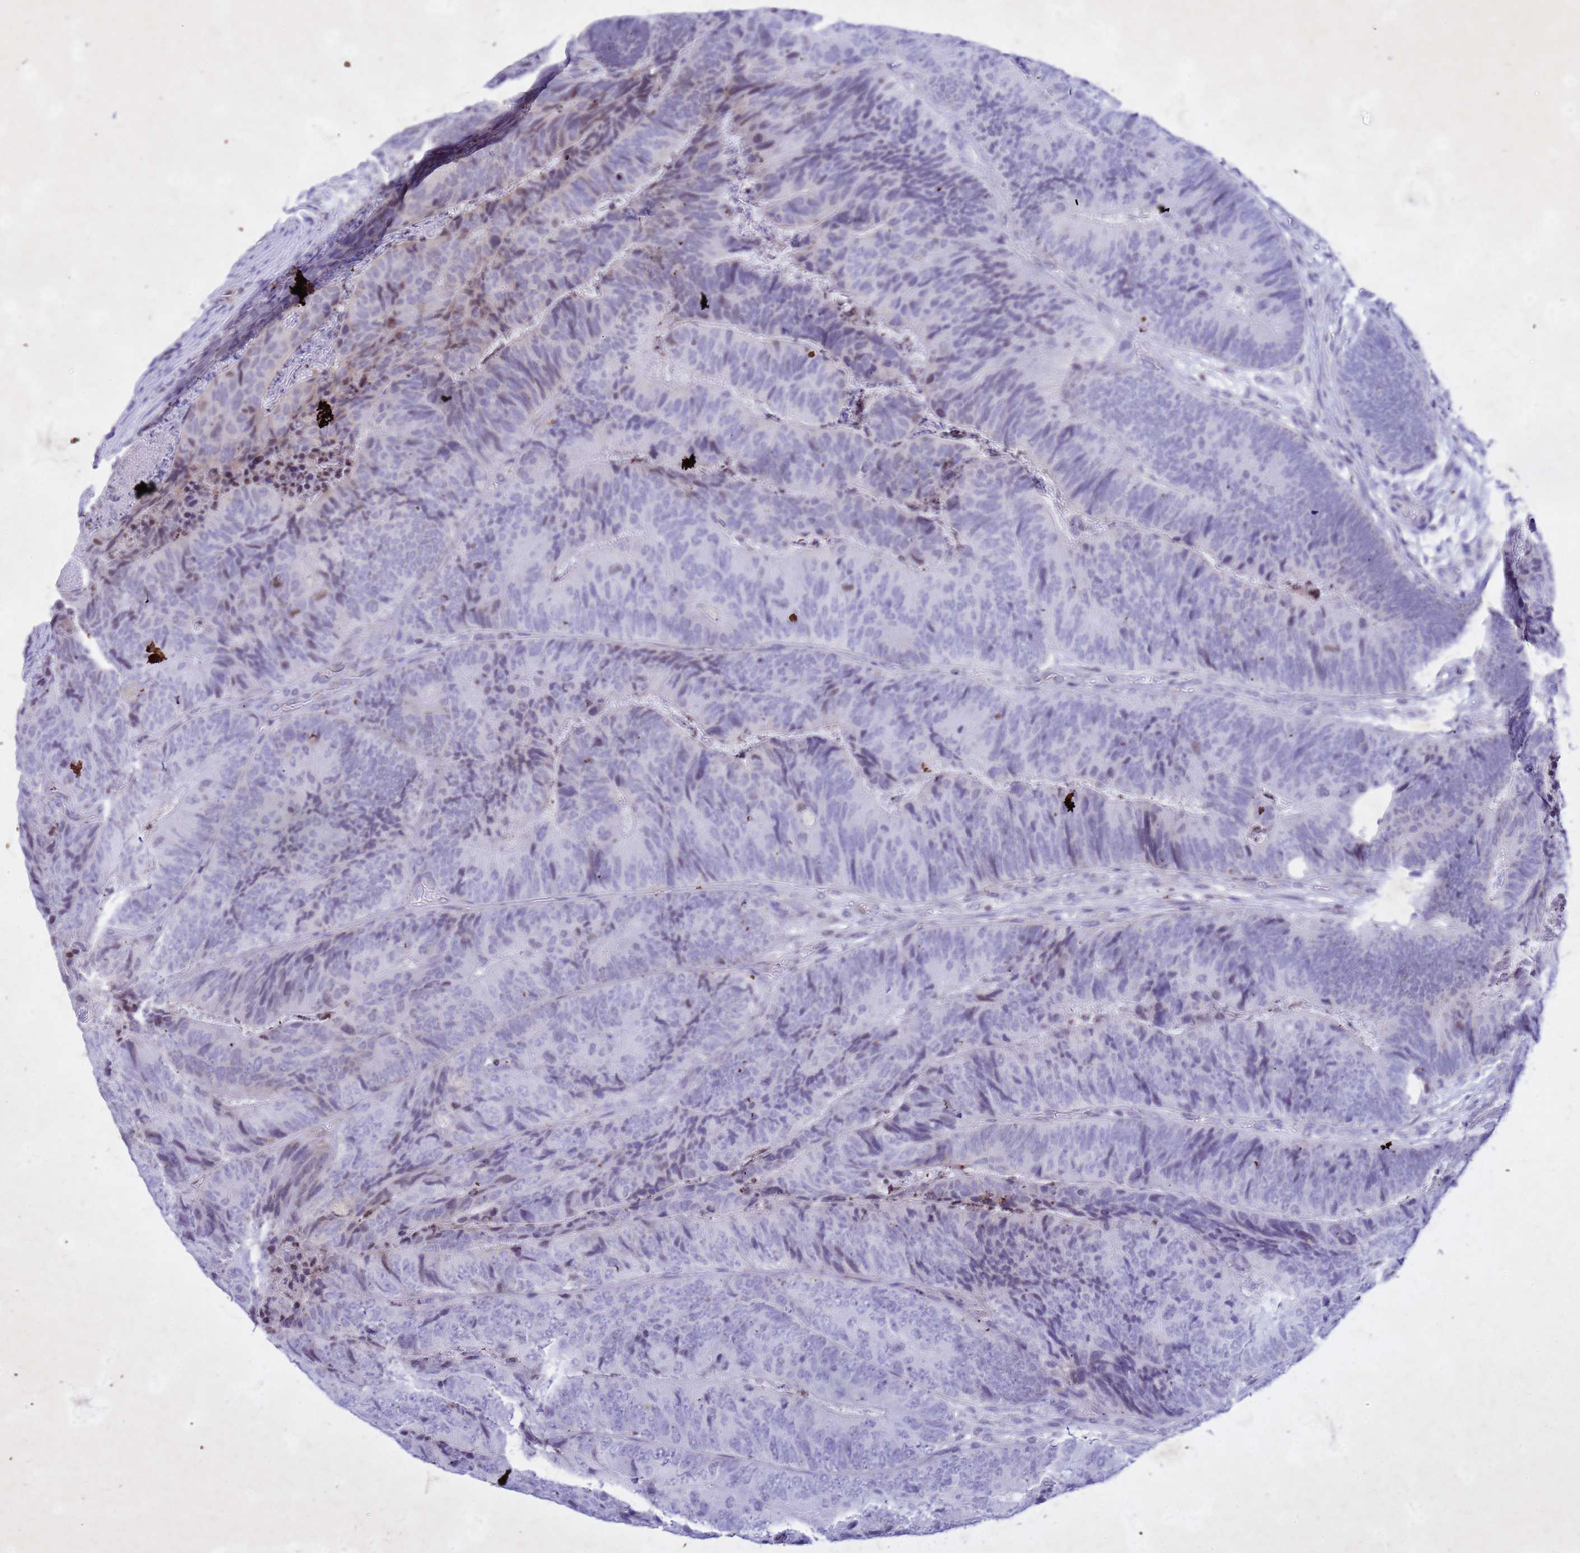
{"staining": {"intensity": "moderate", "quantity": "<25%", "location": "nuclear"}, "tissue": "colorectal cancer", "cell_type": "Tumor cells", "image_type": "cancer", "snomed": [{"axis": "morphology", "description": "Adenocarcinoma, NOS"}, {"axis": "topography", "description": "Colon"}], "caption": "Immunohistochemistry (DAB) staining of adenocarcinoma (colorectal) reveals moderate nuclear protein expression in approximately <25% of tumor cells.", "gene": "COPS9", "patient": {"sex": "female", "age": 67}}